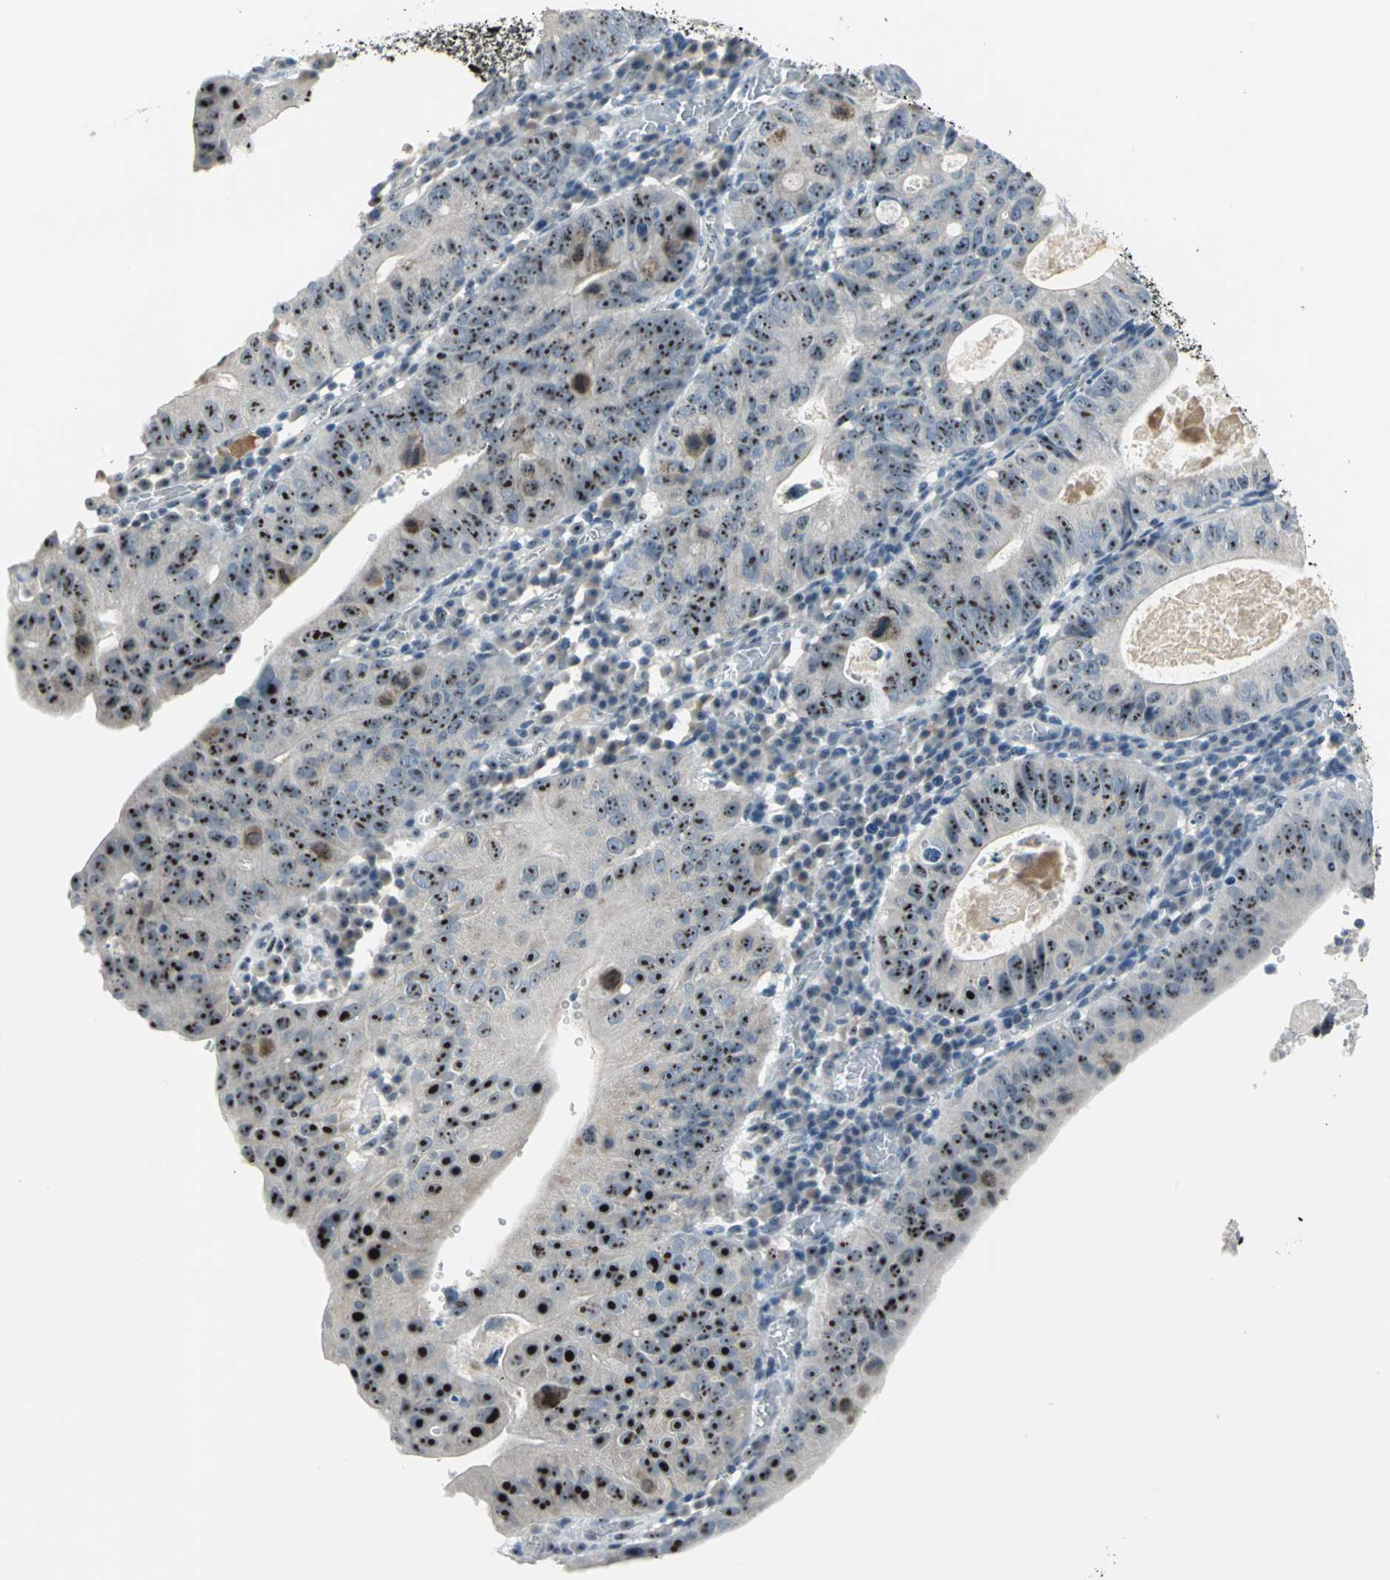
{"staining": {"intensity": "strong", "quantity": ">75%", "location": "nuclear"}, "tissue": "stomach cancer", "cell_type": "Tumor cells", "image_type": "cancer", "snomed": [{"axis": "morphology", "description": "Adenocarcinoma, NOS"}, {"axis": "topography", "description": "Stomach"}], "caption": "This photomicrograph exhibits IHC staining of human stomach cancer (adenocarcinoma), with high strong nuclear positivity in about >75% of tumor cells.", "gene": "MYBBP1A", "patient": {"sex": "male", "age": 59}}